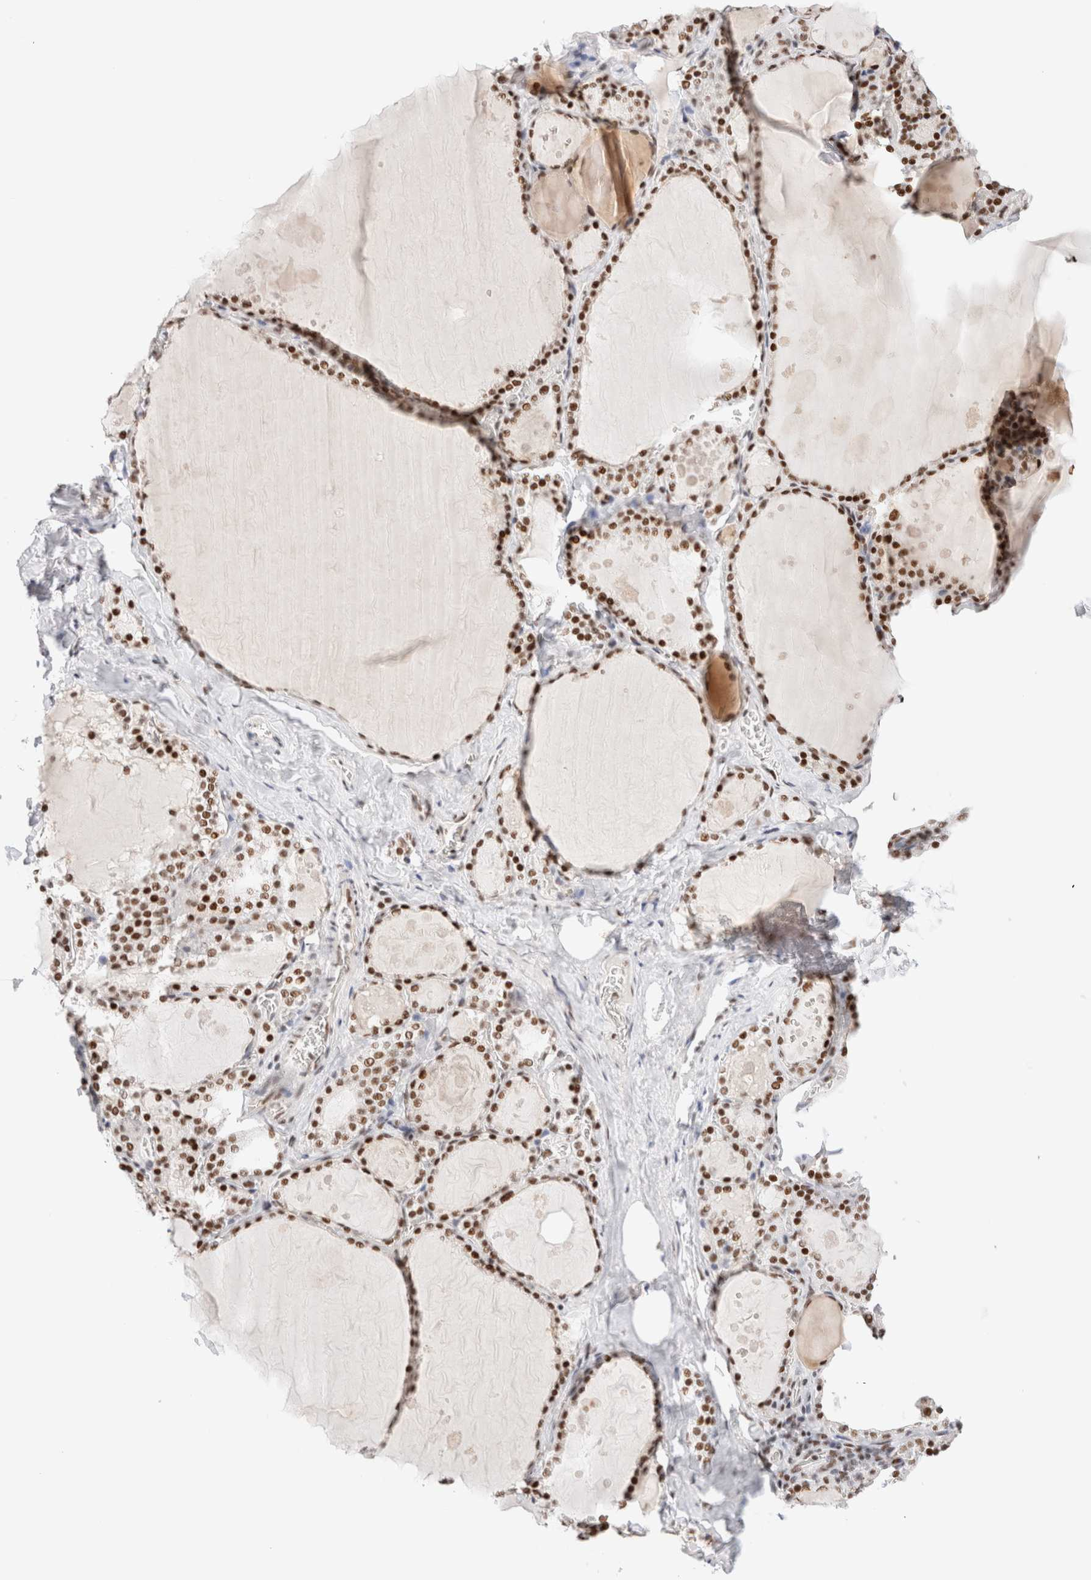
{"staining": {"intensity": "strong", "quantity": ">75%", "location": "nuclear"}, "tissue": "thyroid gland", "cell_type": "Glandular cells", "image_type": "normal", "snomed": [{"axis": "morphology", "description": "Normal tissue, NOS"}, {"axis": "topography", "description": "Thyroid gland"}], "caption": "Strong nuclear protein expression is appreciated in about >75% of glandular cells in thyroid gland. Nuclei are stained in blue.", "gene": "ZNF282", "patient": {"sex": "male", "age": 56}}